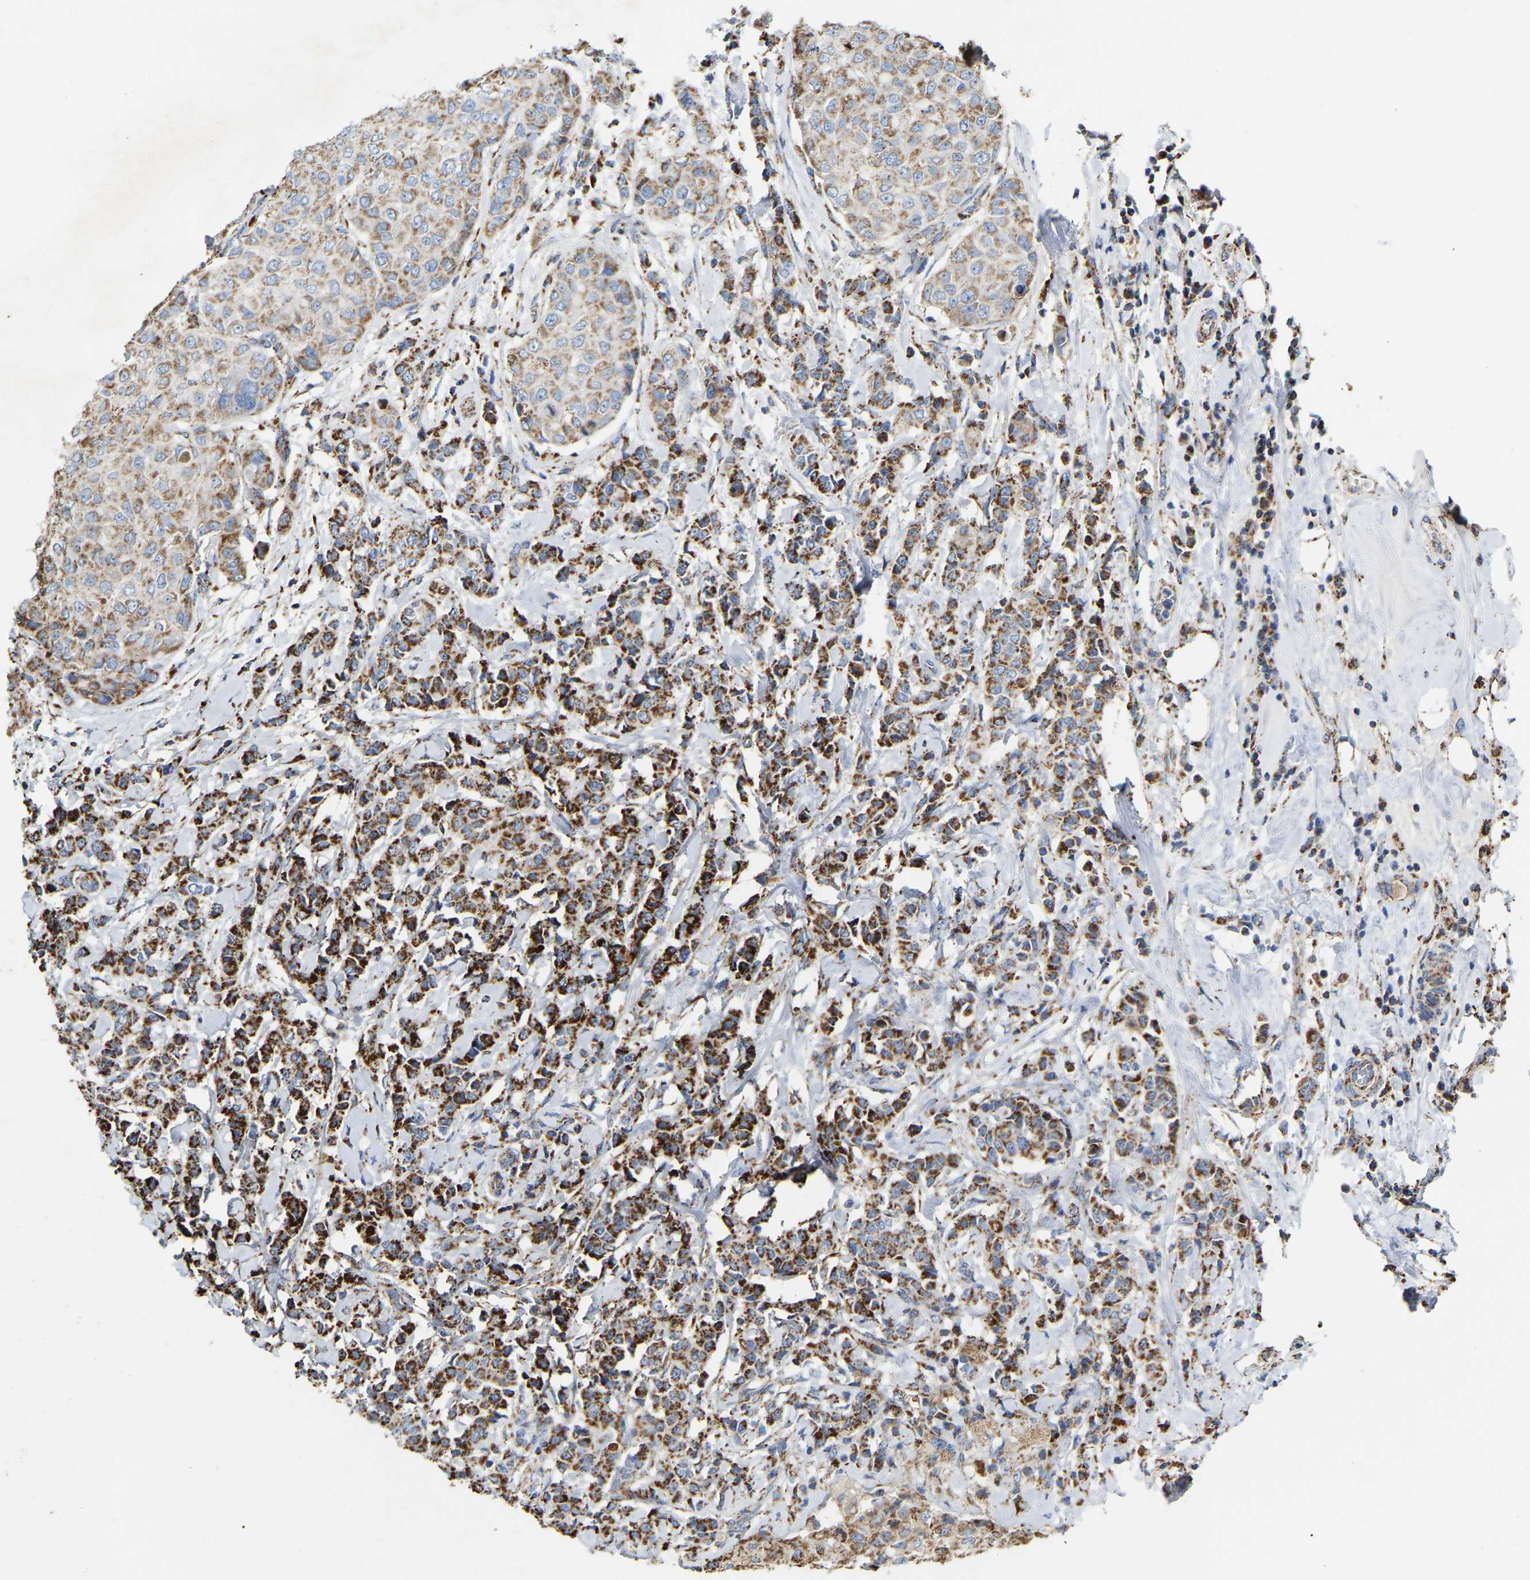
{"staining": {"intensity": "moderate", "quantity": ">75%", "location": "cytoplasmic/membranous"}, "tissue": "breast cancer", "cell_type": "Tumor cells", "image_type": "cancer", "snomed": [{"axis": "morphology", "description": "Duct carcinoma"}, {"axis": "topography", "description": "Breast"}], "caption": "Protein expression analysis of breast intraductal carcinoma shows moderate cytoplasmic/membranous staining in approximately >75% of tumor cells. The protein of interest is stained brown, and the nuclei are stained in blue (DAB IHC with brightfield microscopy, high magnification).", "gene": "HIBADH", "patient": {"sex": "female", "age": 27}}